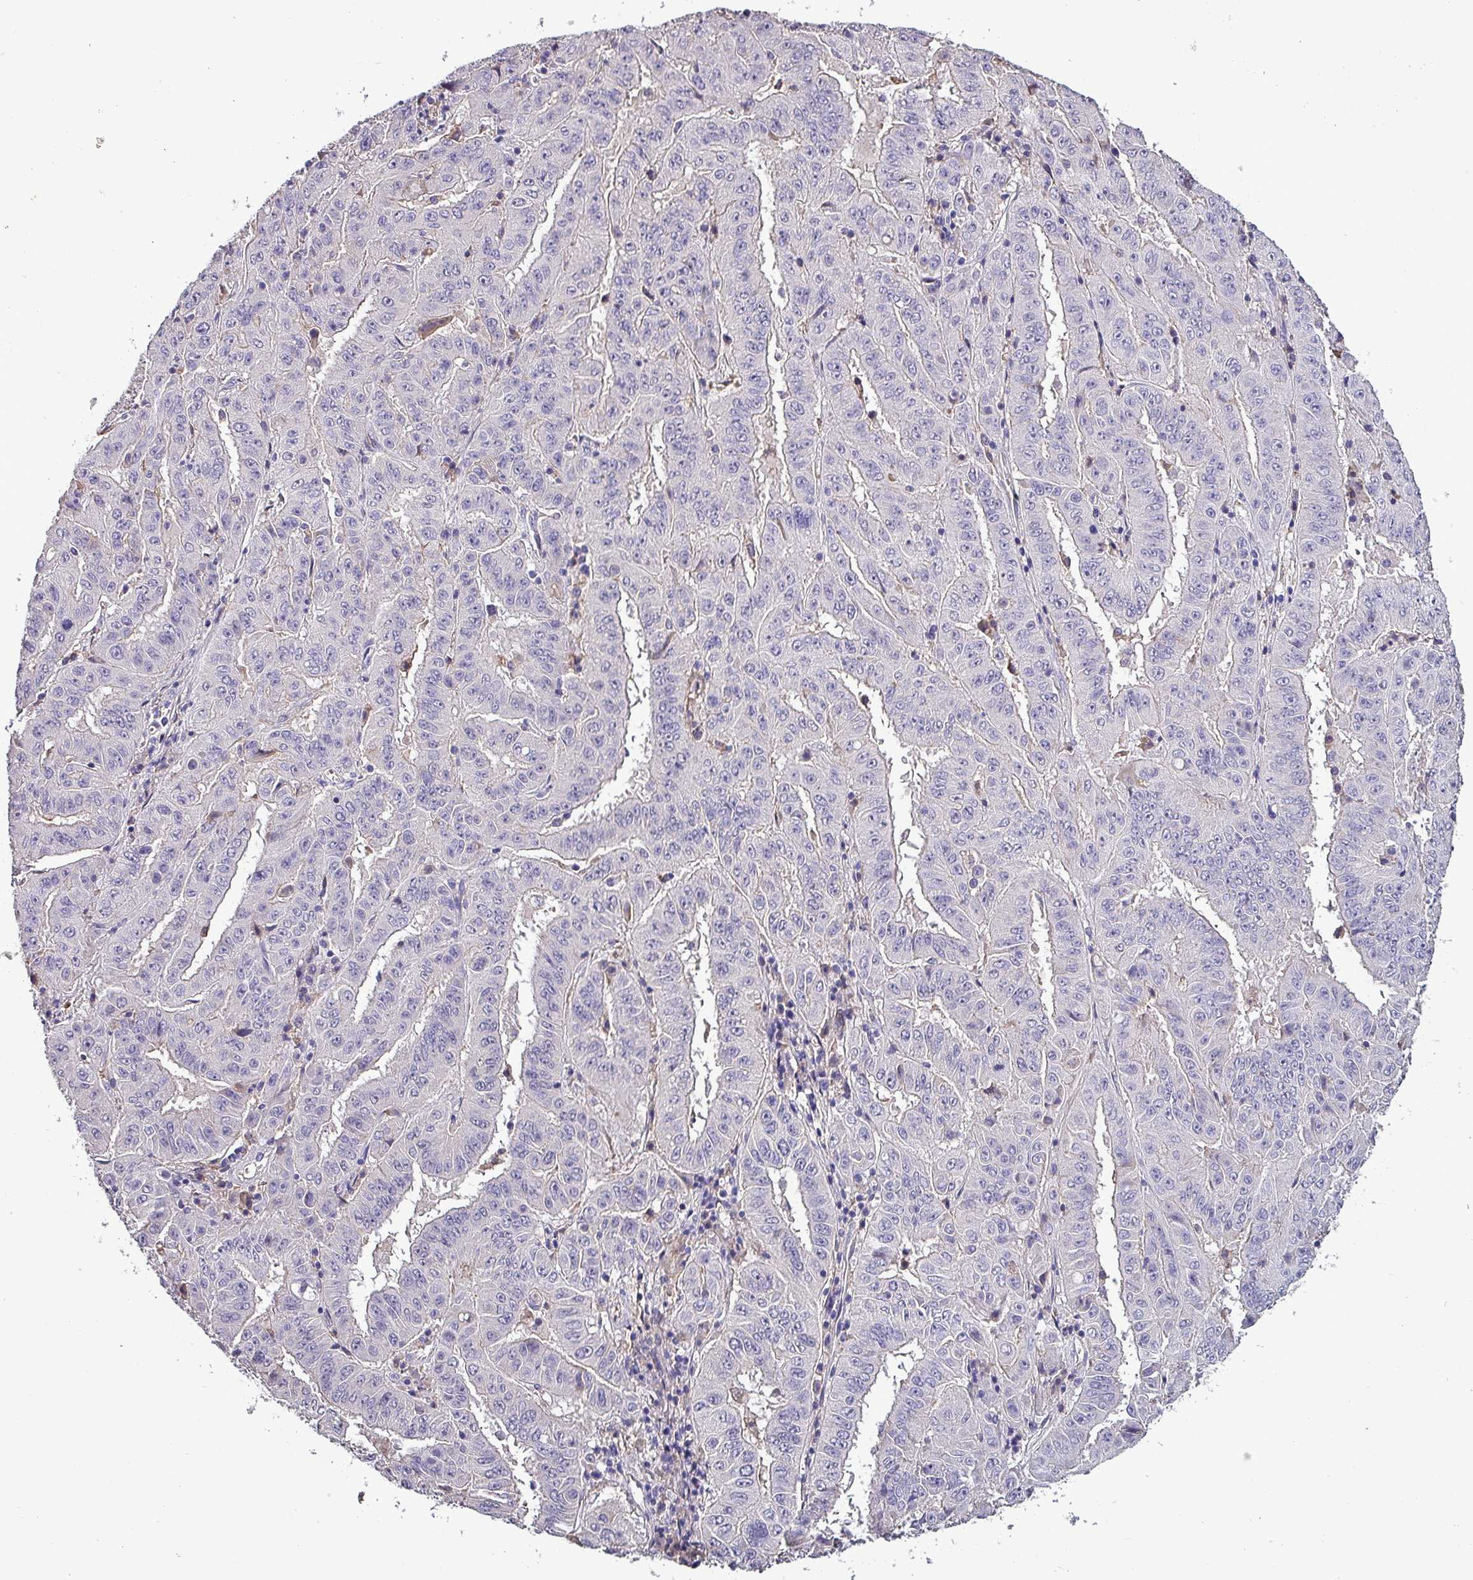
{"staining": {"intensity": "negative", "quantity": "none", "location": "none"}, "tissue": "pancreatic cancer", "cell_type": "Tumor cells", "image_type": "cancer", "snomed": [{"axis": "morphology", "description": "Adenocarcinoma, NOS"}, {"axis": "topography", "description": "Pancreas"}], "caption": "Human pancreatic cancer stained for a protein using immunohistochemistry shows no expression in tumor cells.", "gene": "HTRA4", "patient": {"sex": "male", "age": 63}}